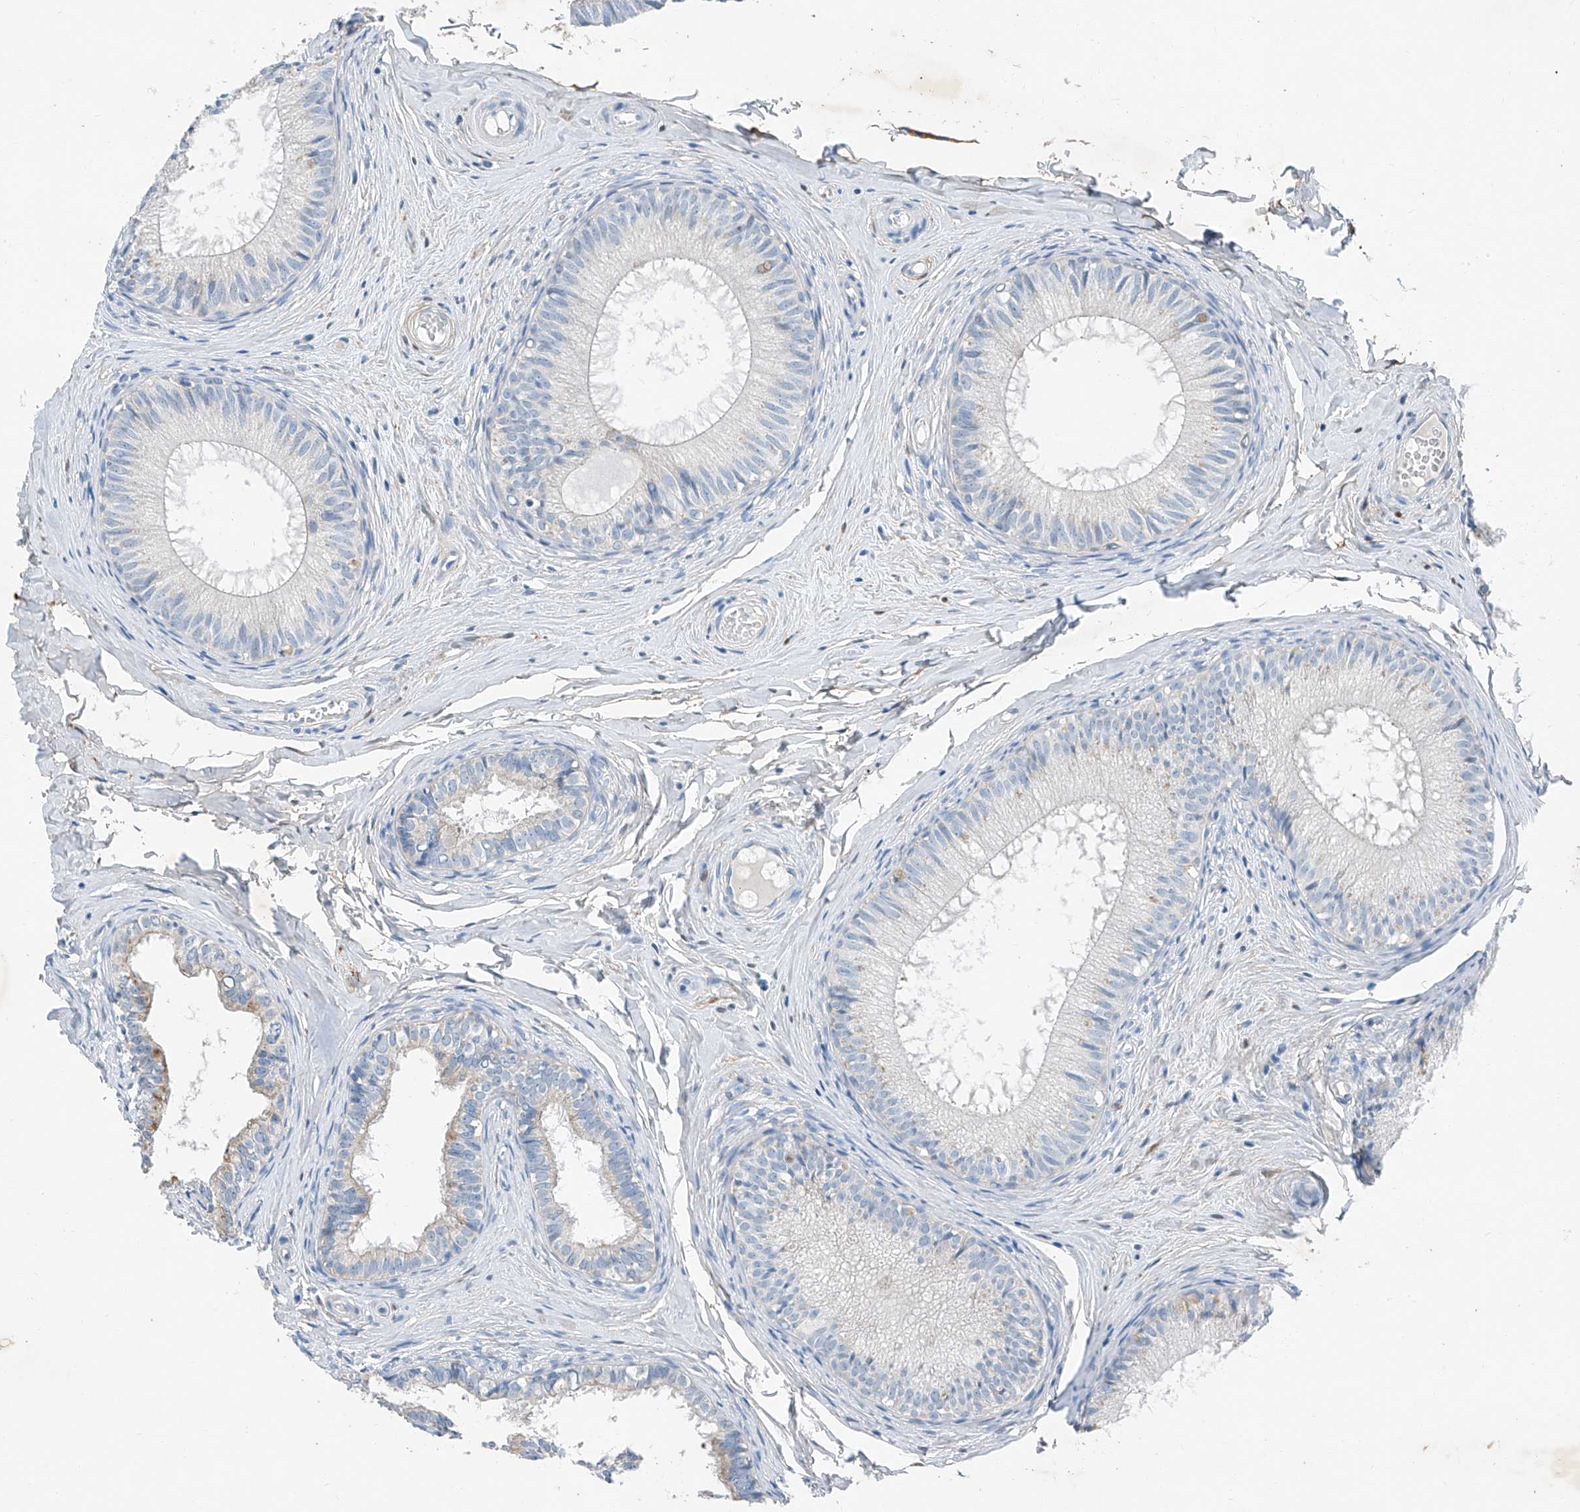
{"staining": {"intensity": "moderate", "quantity": "<25%", "location": "cytoplasmic/membranous"}, "tissue": "epididymis", "cell_type": "Glandular cells", "image_type": "normal", "snomed": [{"axis": "morphology", "description": "Normal tissue, NOS"}, {"axis": "topography", "description": "Epididymis"}], "caption": "Immunohistochemical staining of unremarkable epididymis demonstrates low levels of moderate cytoplasmic/membranous expression in about <25% of glandular cells.", "gene": "MDGA1", "patient": {"sex": "male", "age": 34}}